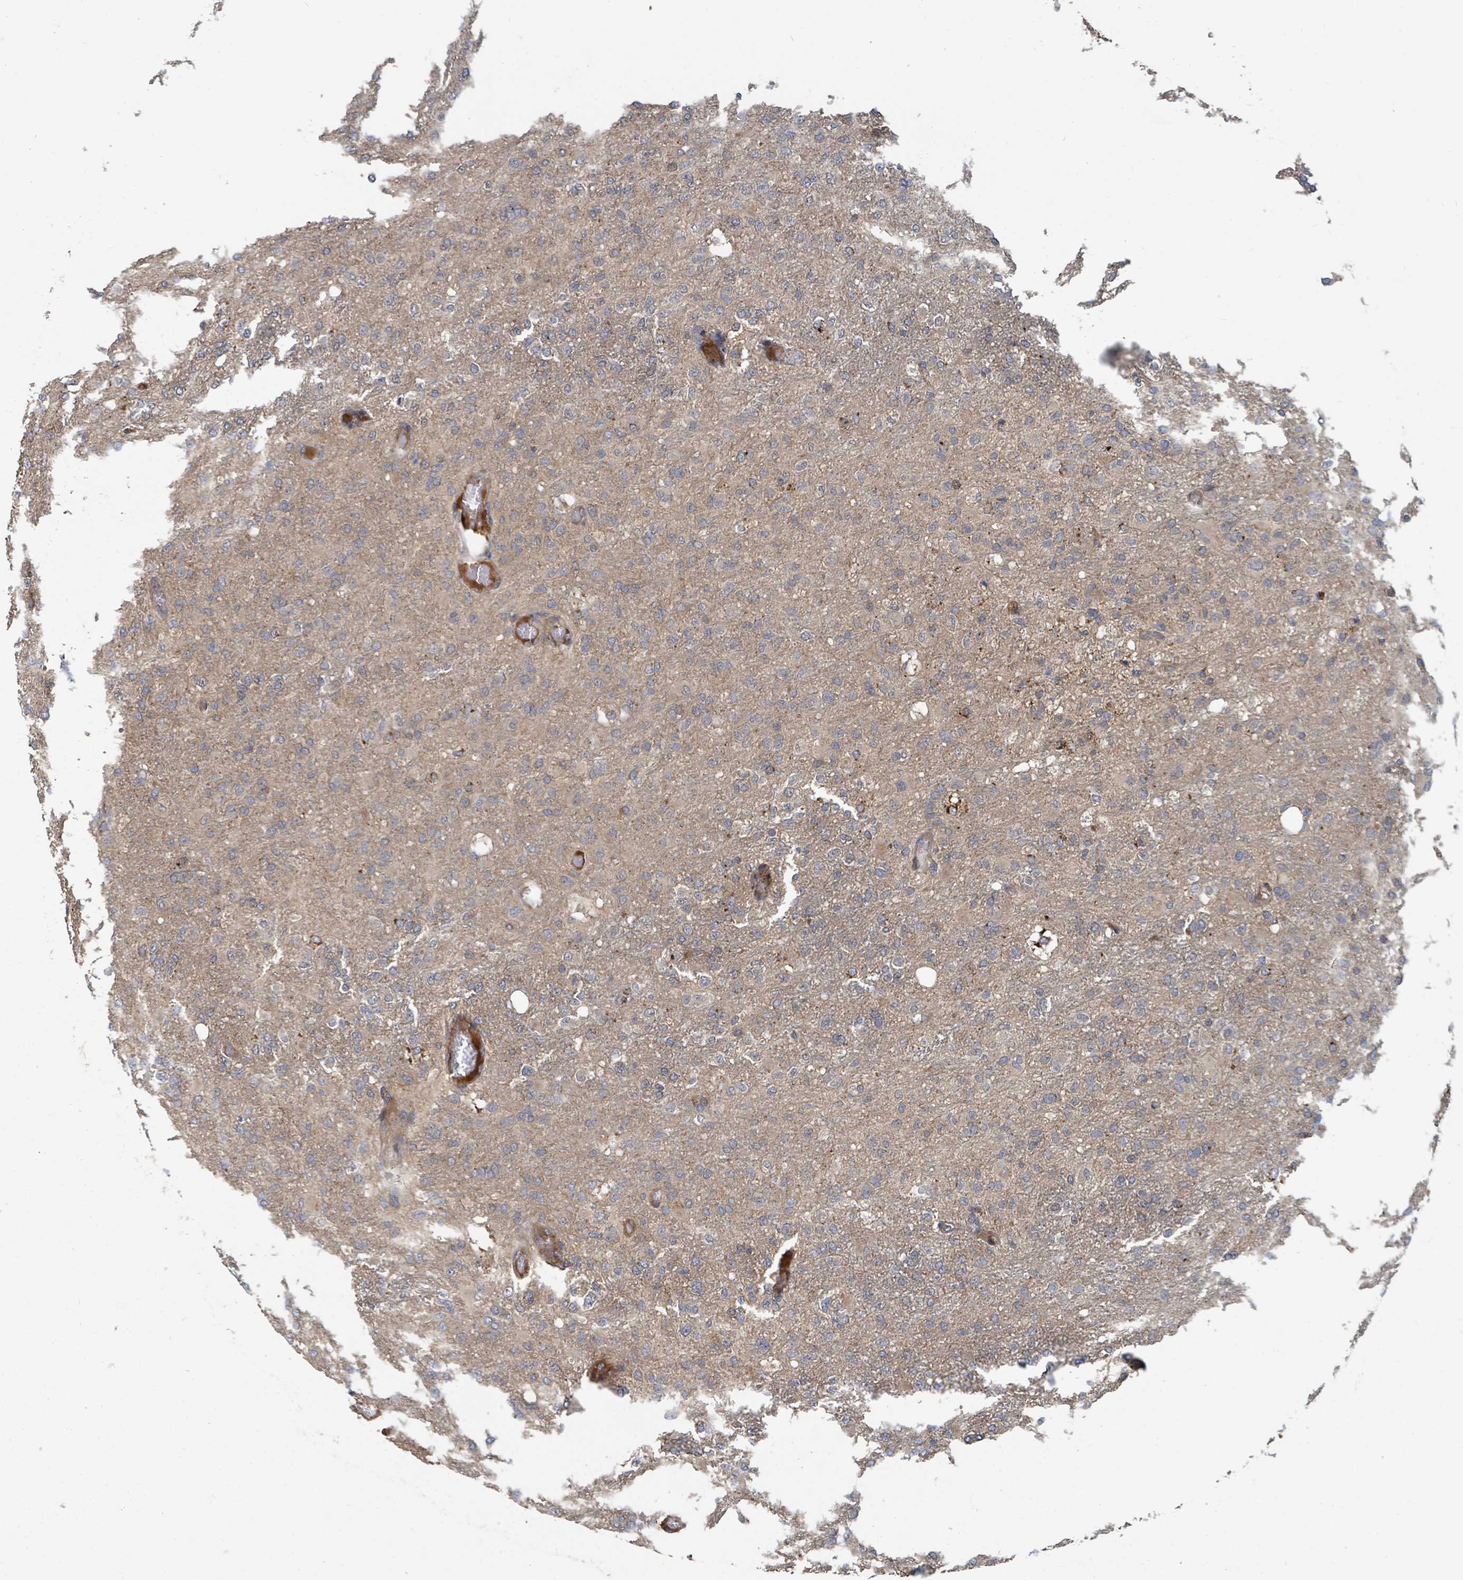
{"staining": {"intensity": "weak", "quantity": "25%-75%", "location": "cytoplasmic/membranous"}, "tissue": "glioma", "cell_type": "Tumor cells", "image_type": "cancer", "snomed": [{"axis": "morphology", "description": "Glioma, malignant, High grade"}, {"axis": "topography", "description": "Brain"}], "caption": "Weak cytoplasmic/membranous positivity is present in about 25%-75% of tumor cells in glioma.", "gene": "DPM1", "patient": {"sex": "female", "age": 74}}